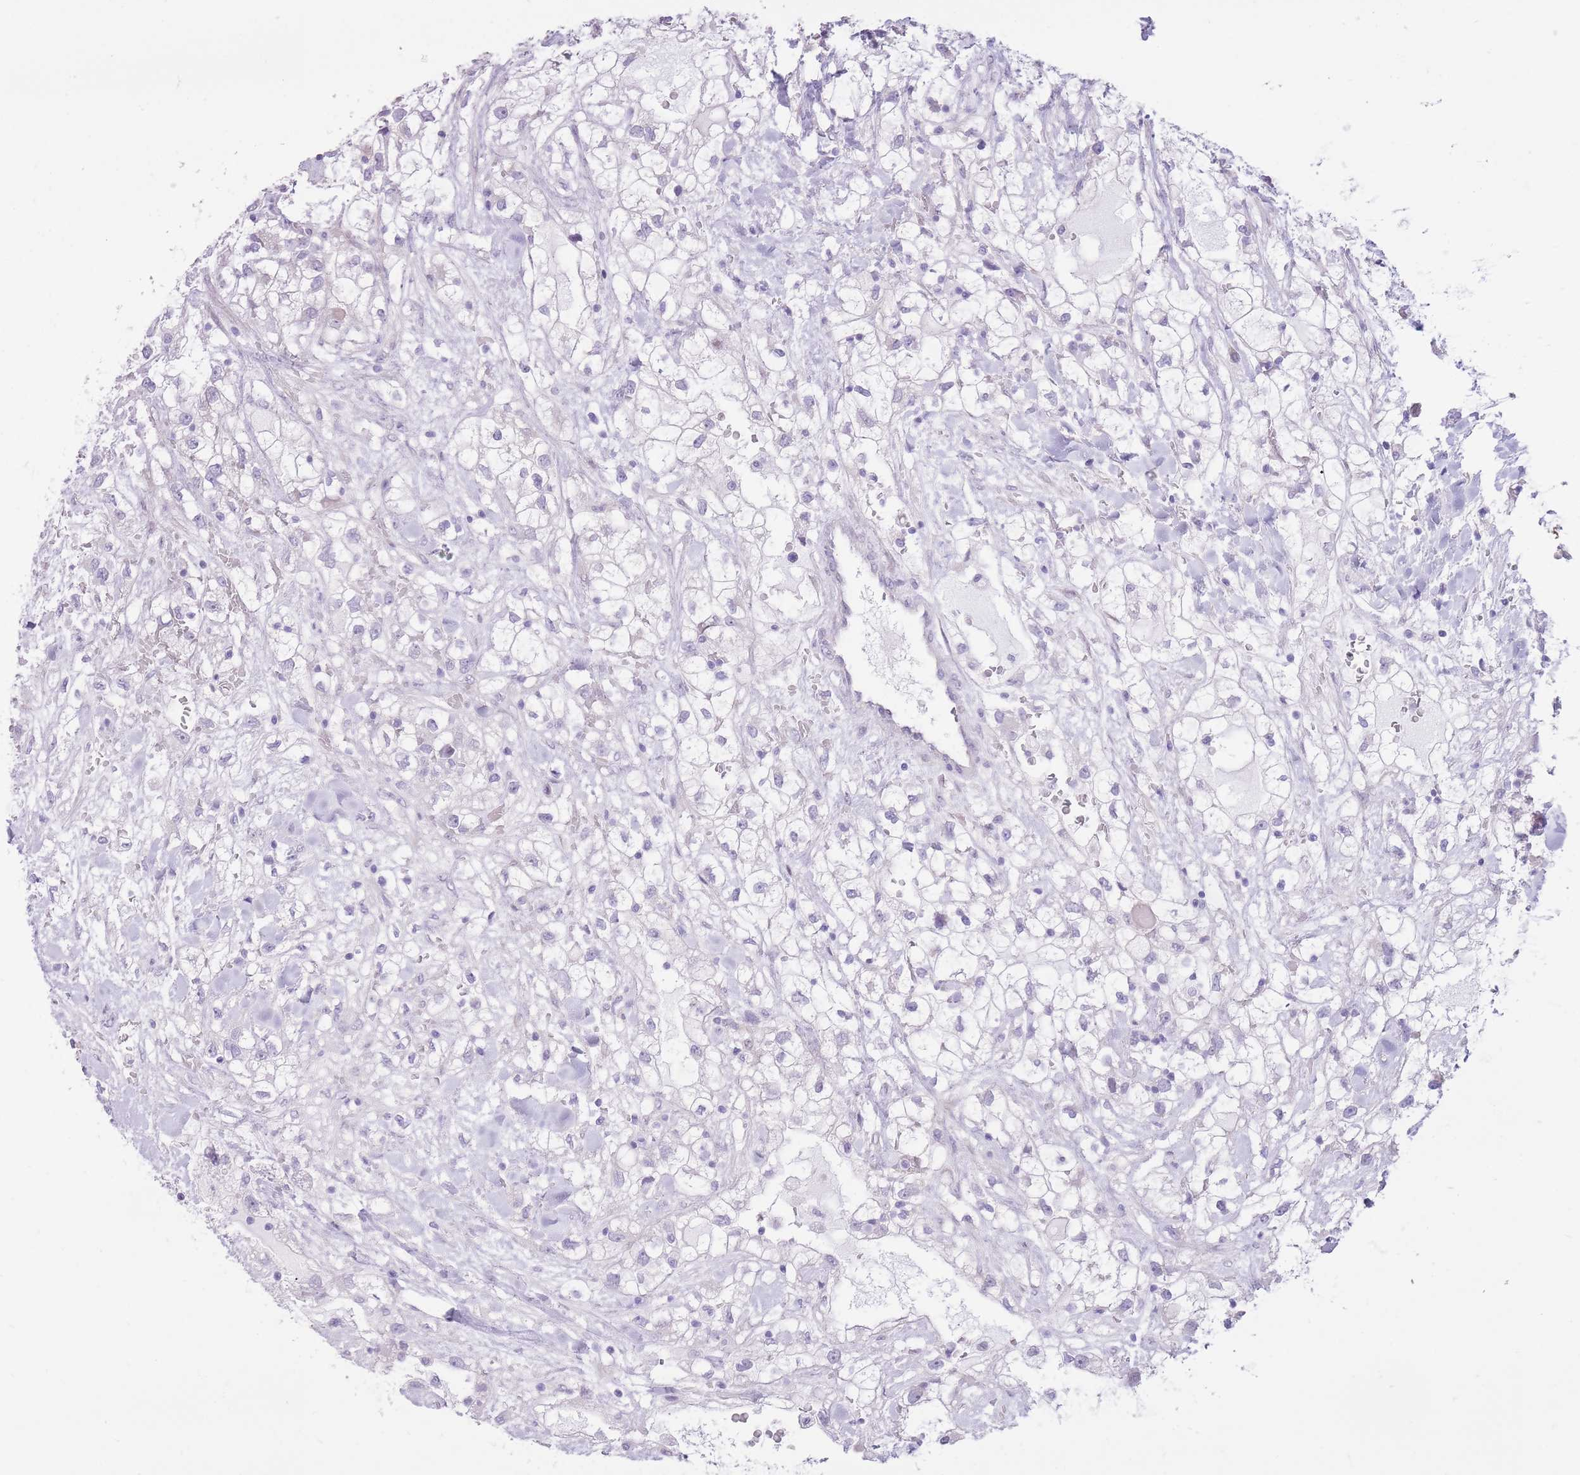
{"staining": {"intensity": "negative", "quantity": "none", "location": "none"}, "tissue": "renal cancer", "cell_type": "Tumor cells", "image_type": "cancer", "snomed": [{"axis": "morphology", "description": "Adenocarcinoma, NOS"}, {"axis": "topography", "description": "Kidney"}], "caption": "Human renal adenocarcinoma stained for a protein using immunohistochemistry shows no positivity in tumor cells.", "gene": "WDR70", "patient": {"sex": "male", "age": 59}}